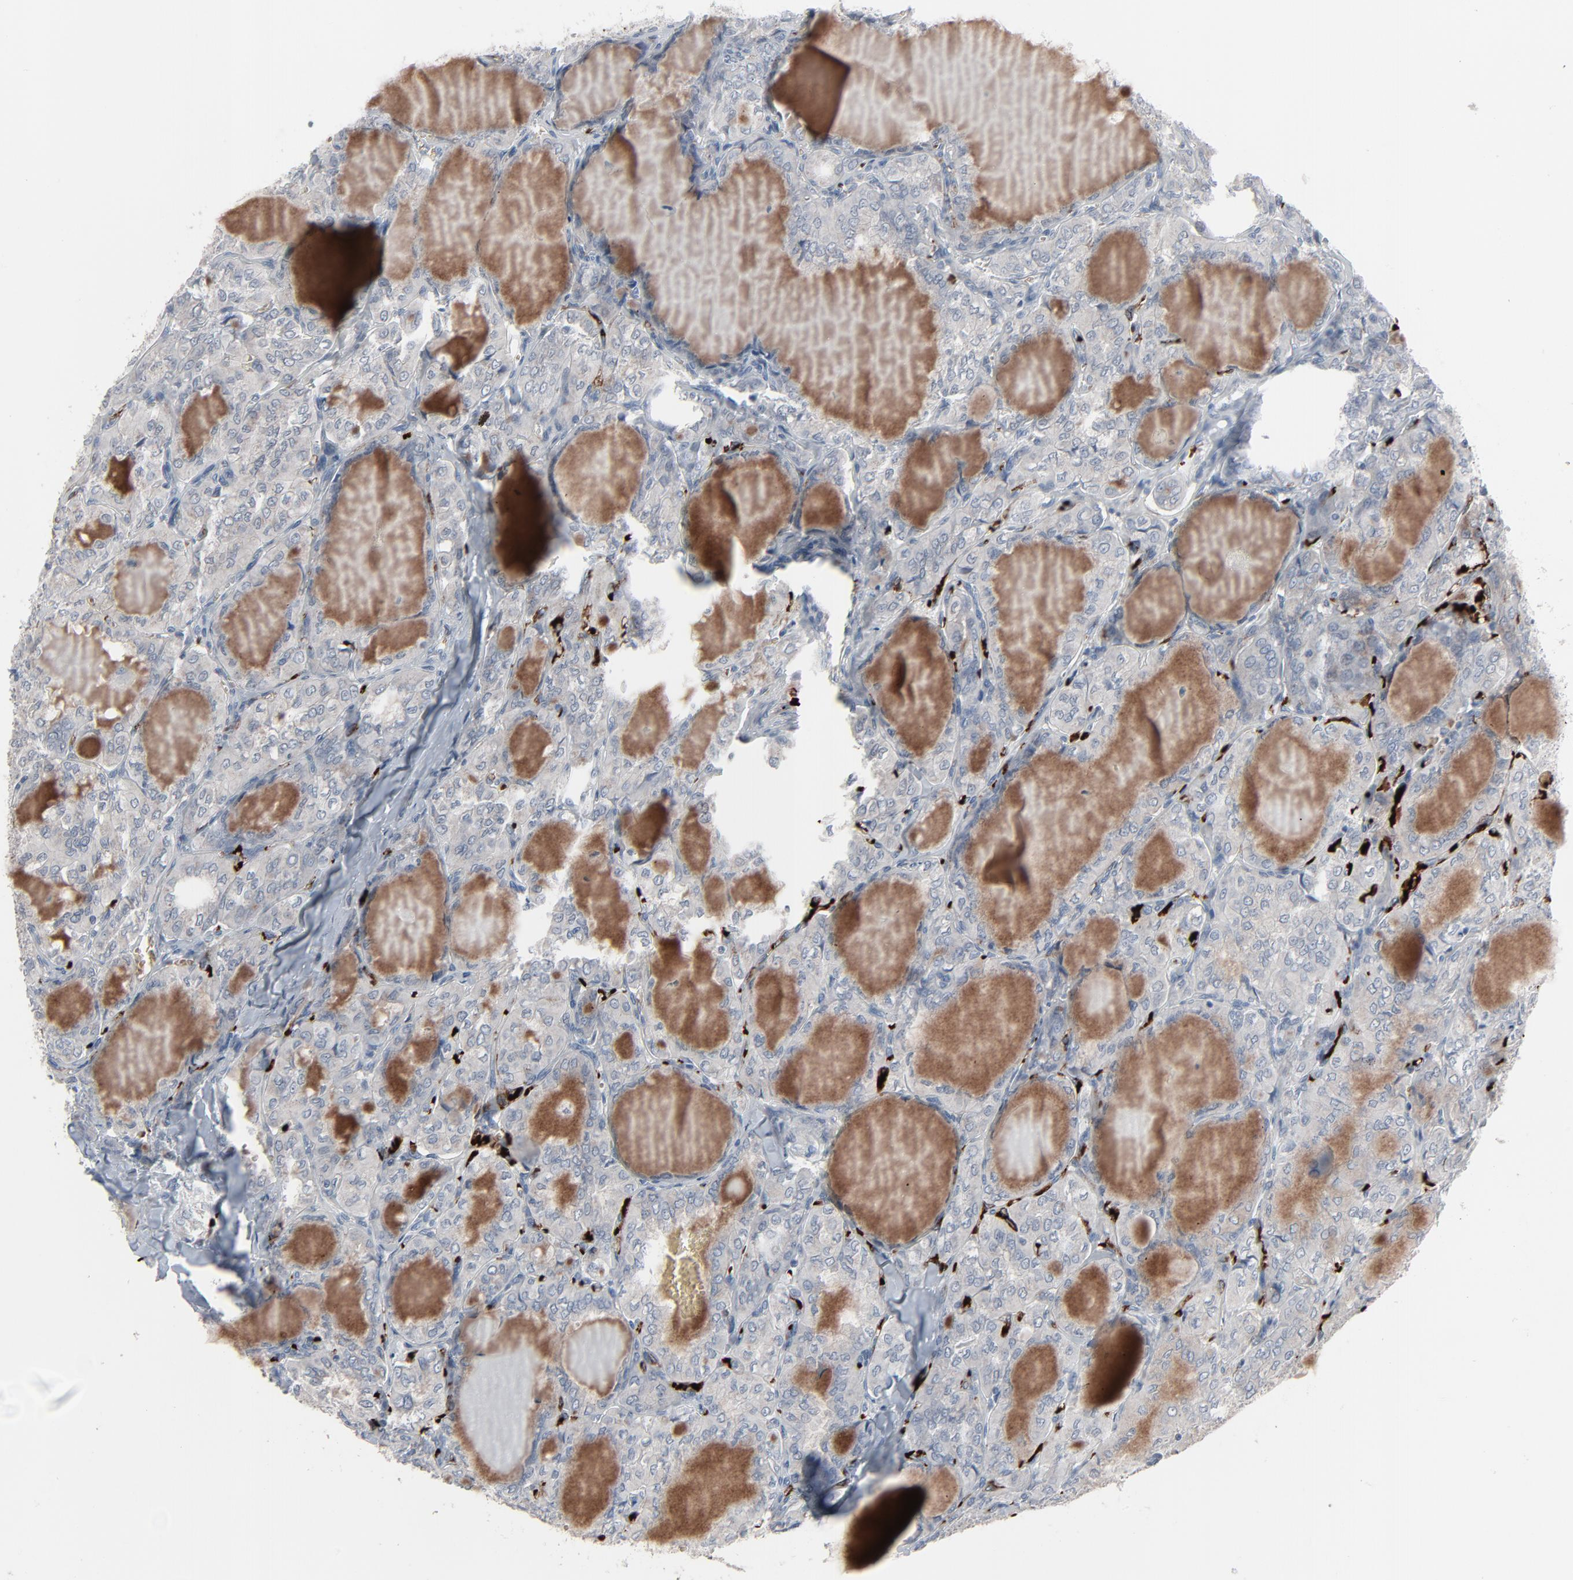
{"staining": {"intensity": "negative", "quantity": "none", "location": "none"}, "tissue": "thyroid cancer", "cell_type": "Tumor cells", "image_type": "cancer", "snomed": [{"axis": "morphology", "description": "Papillary adenocarcinoma, NOS"}, {"axis": "topography", "description": "Thyroid gland"}], "caption": "High magnification brightfield microscopy of thyroid papillary adenocarcinoma stained with DAB (brown) and counterstained with hematoxylin (blue): tumor cells show no significant positivity.", "gene": "SAGE1", "patient": {"sex": "male", "age": 20}}